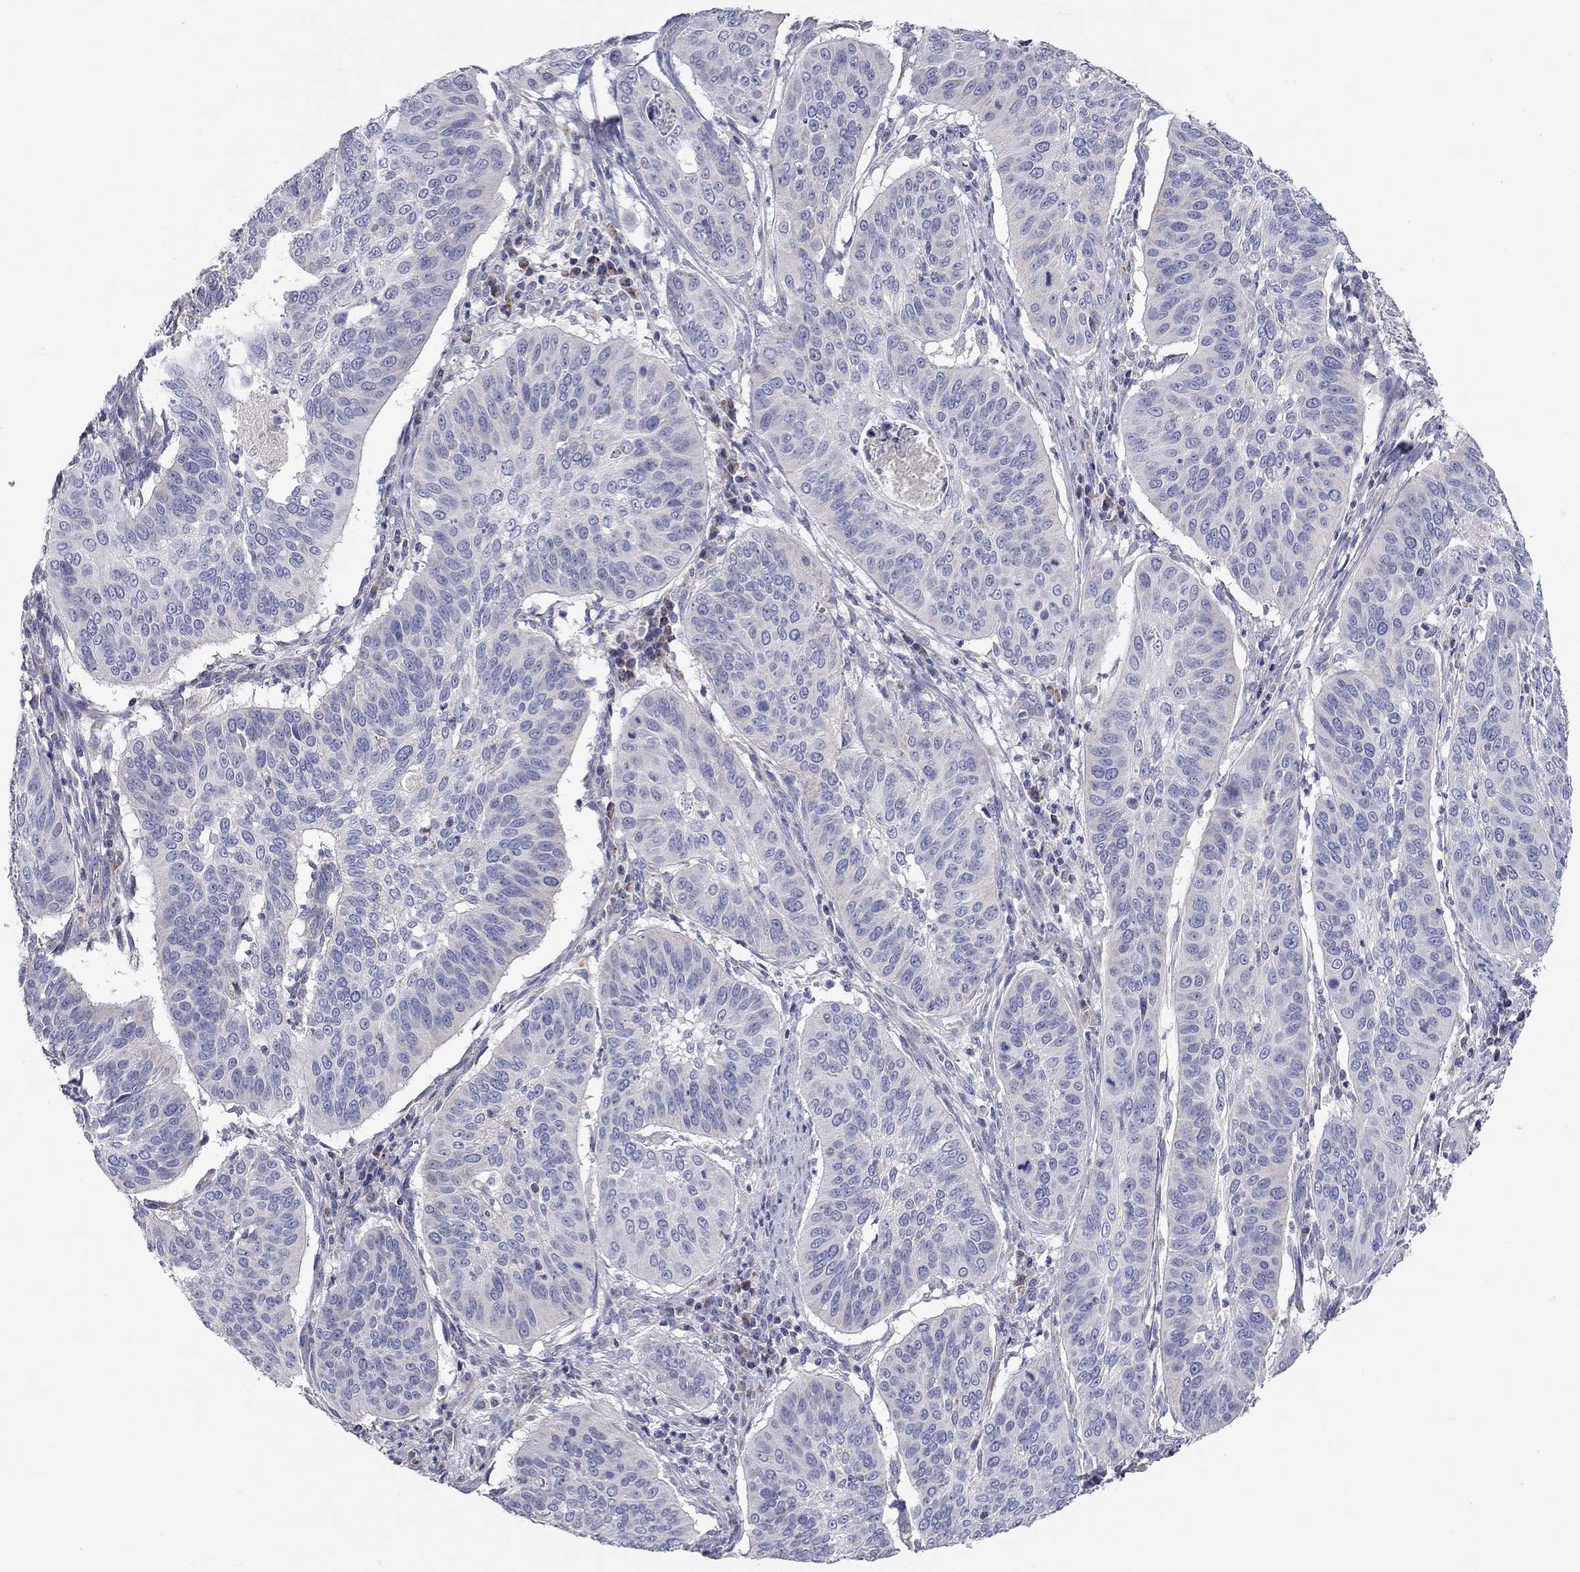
{"staining": {"intensity": "negative", "quantity": "none", "location": "none"}, "tissue": "cervical cancer", "cell_type": "Tumor cells", "image_type": "cancer", "snomed": [{"axis": "morphology", "description": "Normal tissue, NOS"}, {"axis": "morphology", "description": "Squamous cell carcinoma, NOS"}, {"axis": "topography", "description": "Cervix"}], "caption": "Immunohistochemical staining of human squamous cell carcinoma (cervical) reveals no significant expression in tumor cells.", "gene": "RCAN1", "patient": {"sex": "female", "age": 39}}